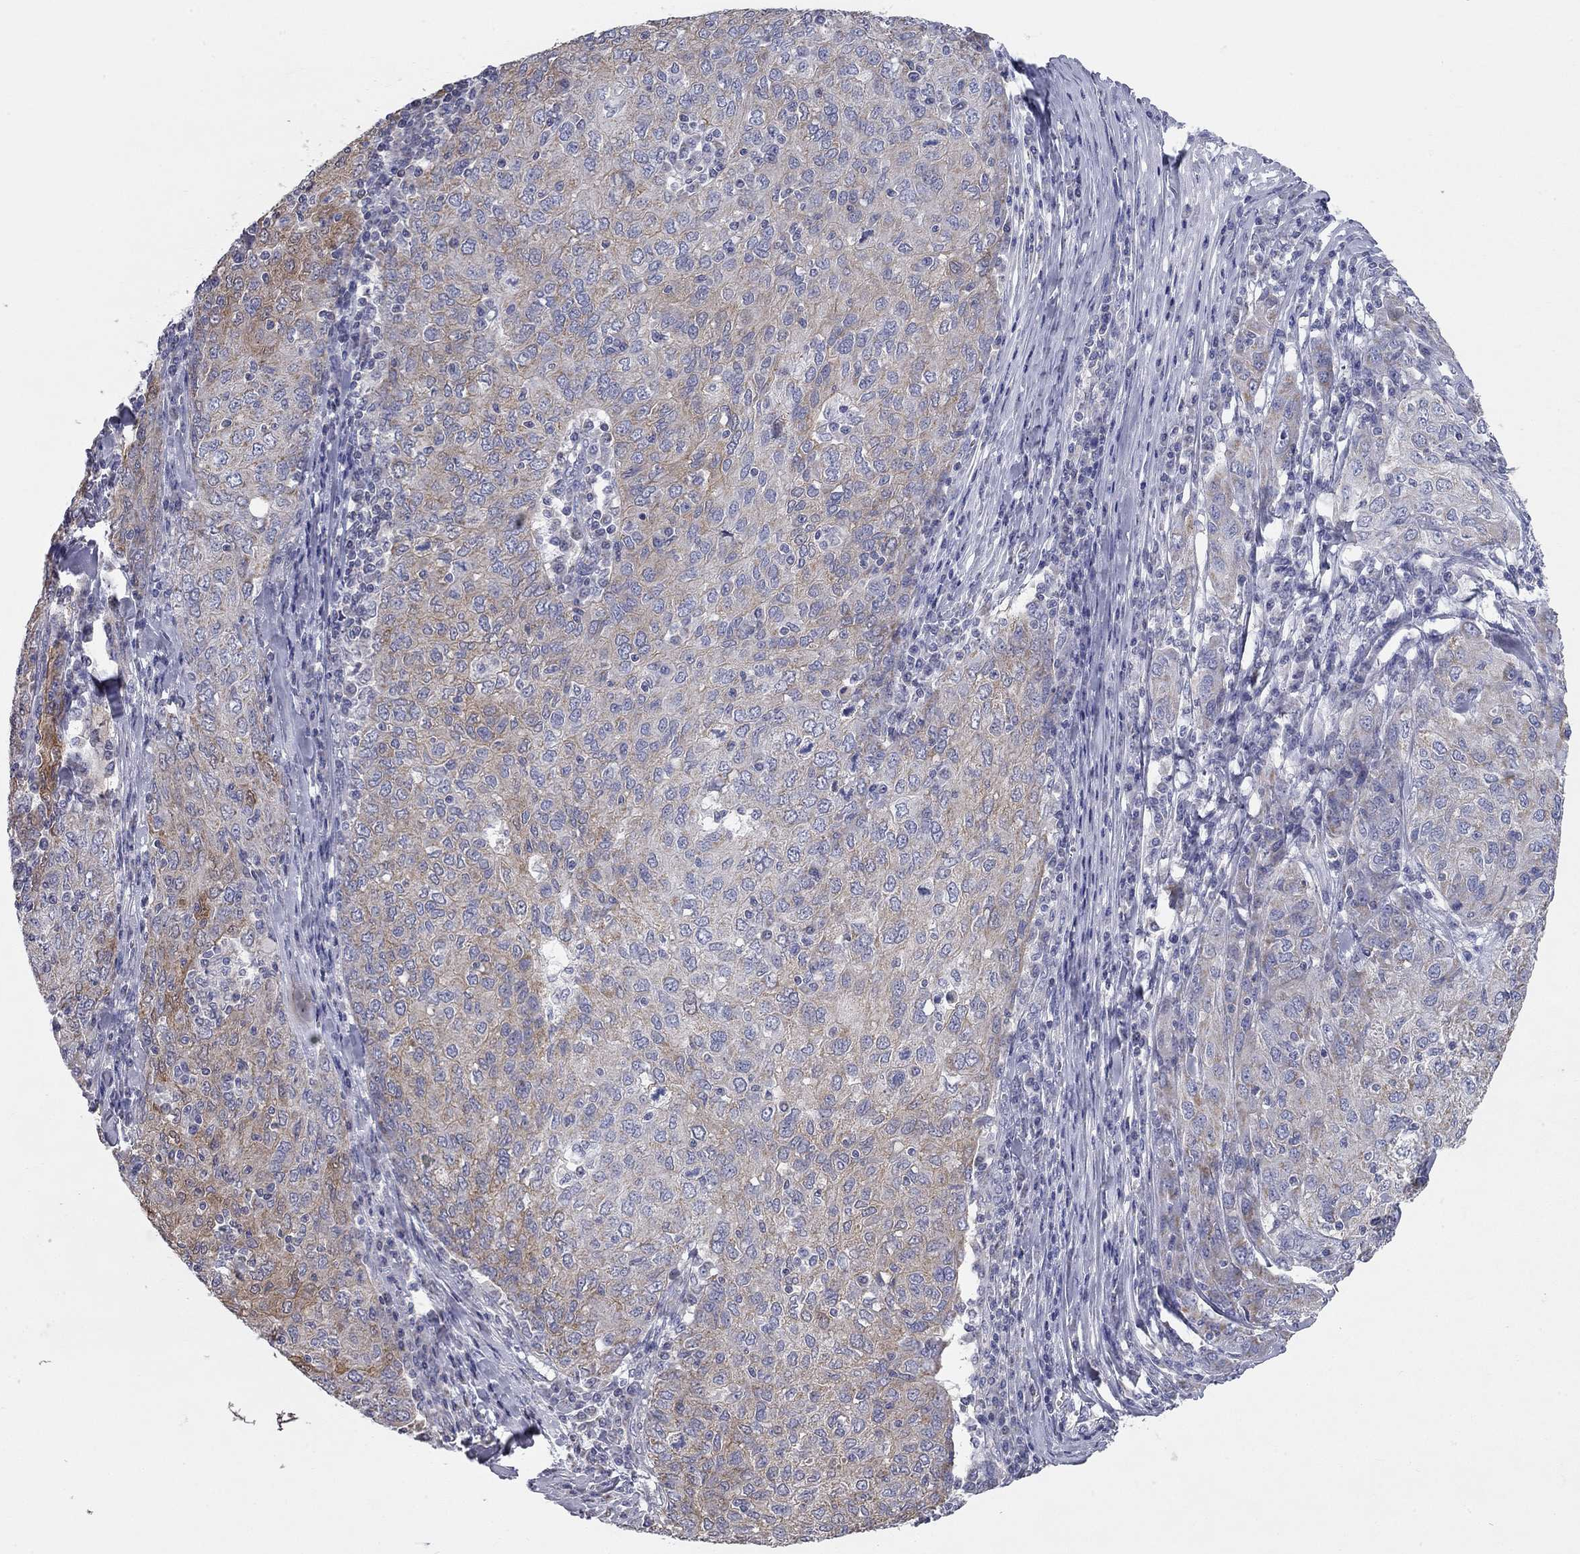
{"staining": {"intensity": "moderate", "quantity": "<25%", "location": "cytoplasmic/membranous"}, "tissue": "ovarian cancer", "cell_type": "Tumor cells", "image_type": "cancer", "snomed": [{"axis": "morphology", "description": "Carcinoma, endometroid"}, {"axis": "topography", "description": "Ovary"}], "caption": "Immunohistochemical staining of human ovarian cancer (endometroid carcinoma) reveals low levels of moderate cytoplasmic/membranous staining in approximately <25% of tumor cells. Immunohistochemistry stains the protein of interest in brown and the nuclei are stained blue.", "gene": "CFAP161", "patient": {"sex": "female", "age": 50}}